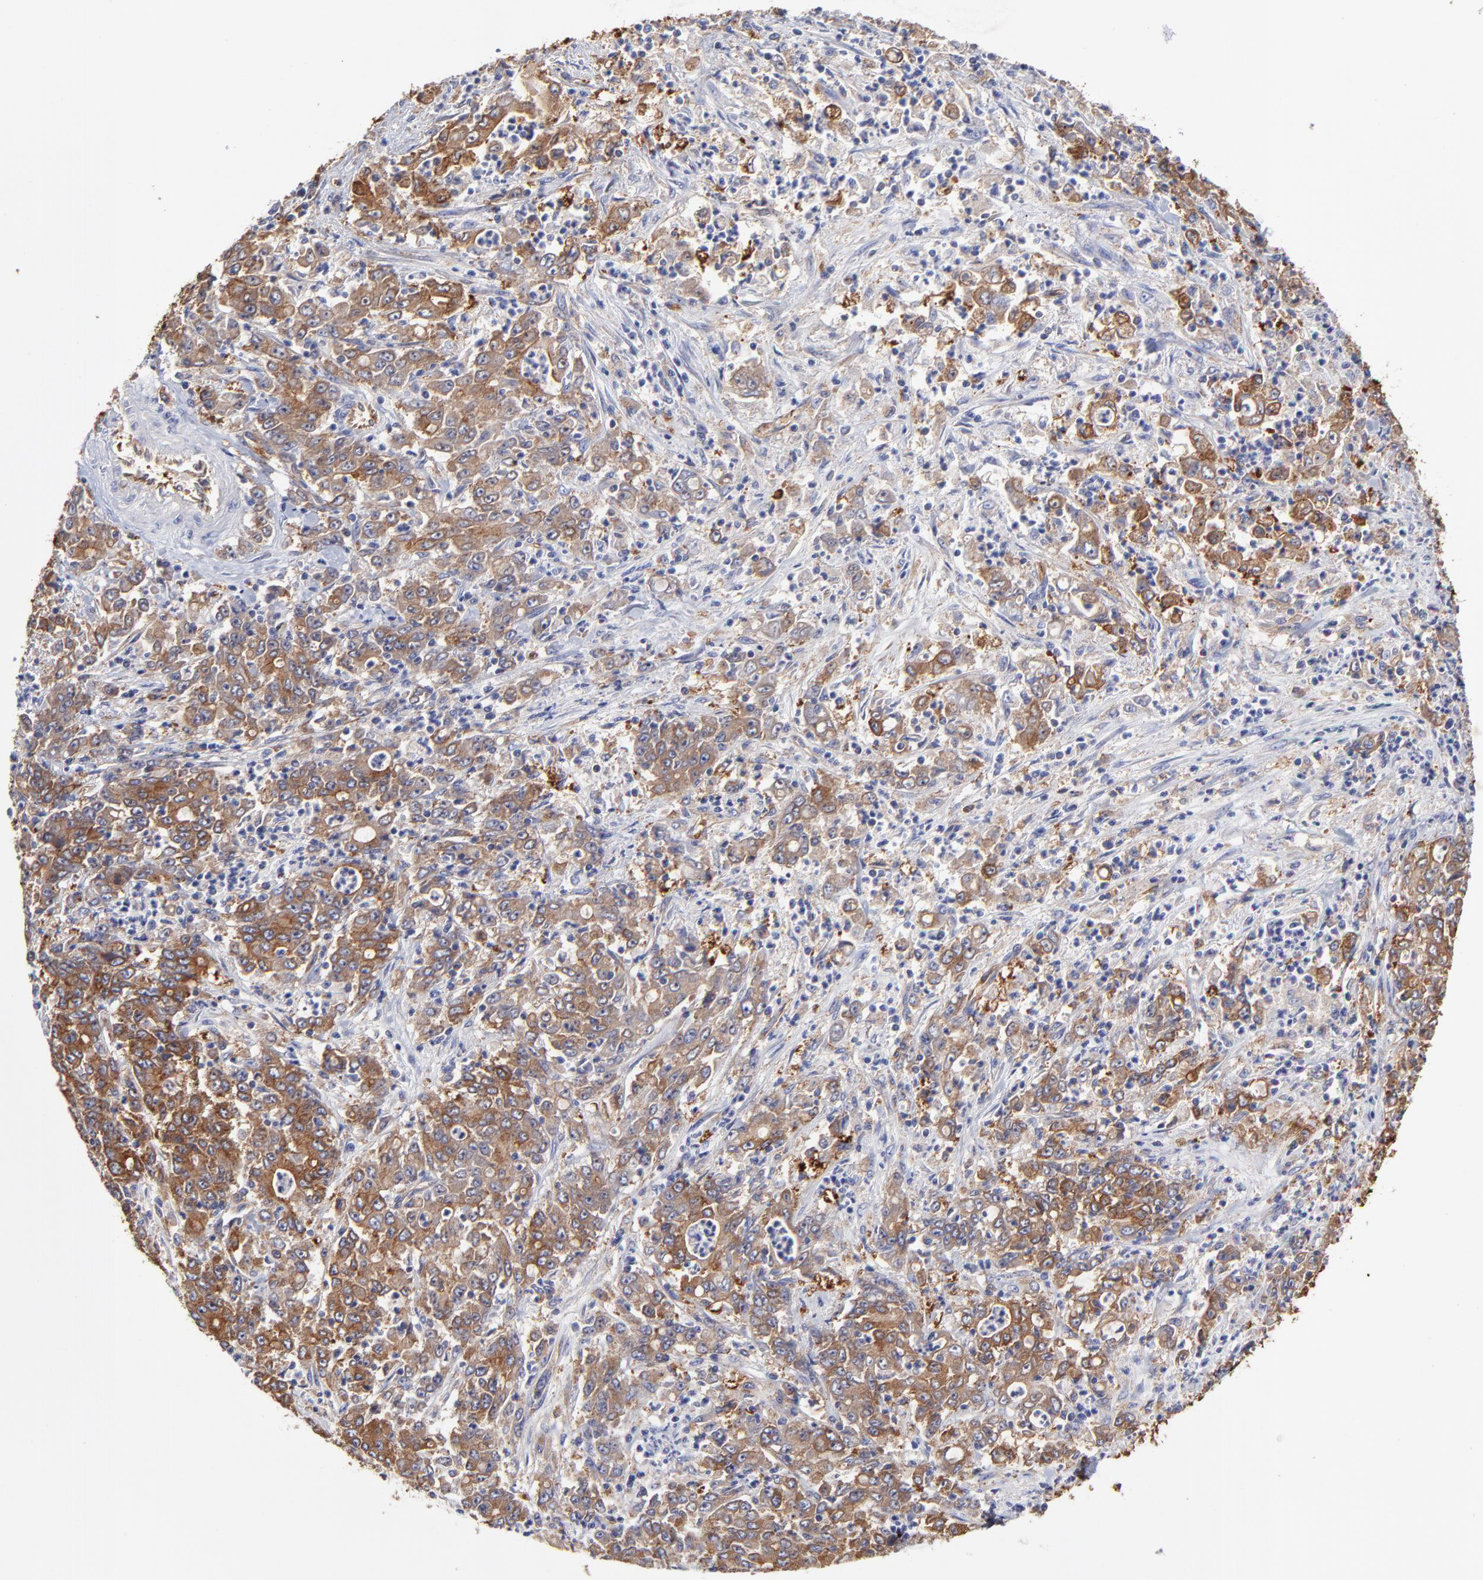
{"staining": {"intensity": "moderate", "quantity": ">75%", "location": "cytoplasmic/membranous"}, "tissue": "stomach cancer", "cell_type": "Tumor cells", "image_type": "cancer", "snomed": [{"axis": "morphology", "description": "Adenocarcinoma, NOS"}, {"axis": "topography", "description": "Stomach, lower"}], "caption": "Human stomach adenocarcinoma stained with a protein marker shows moderate staining in tumor cells.", "gene": "CD2AP", "patient": {"sex": "female", "age": 71}}